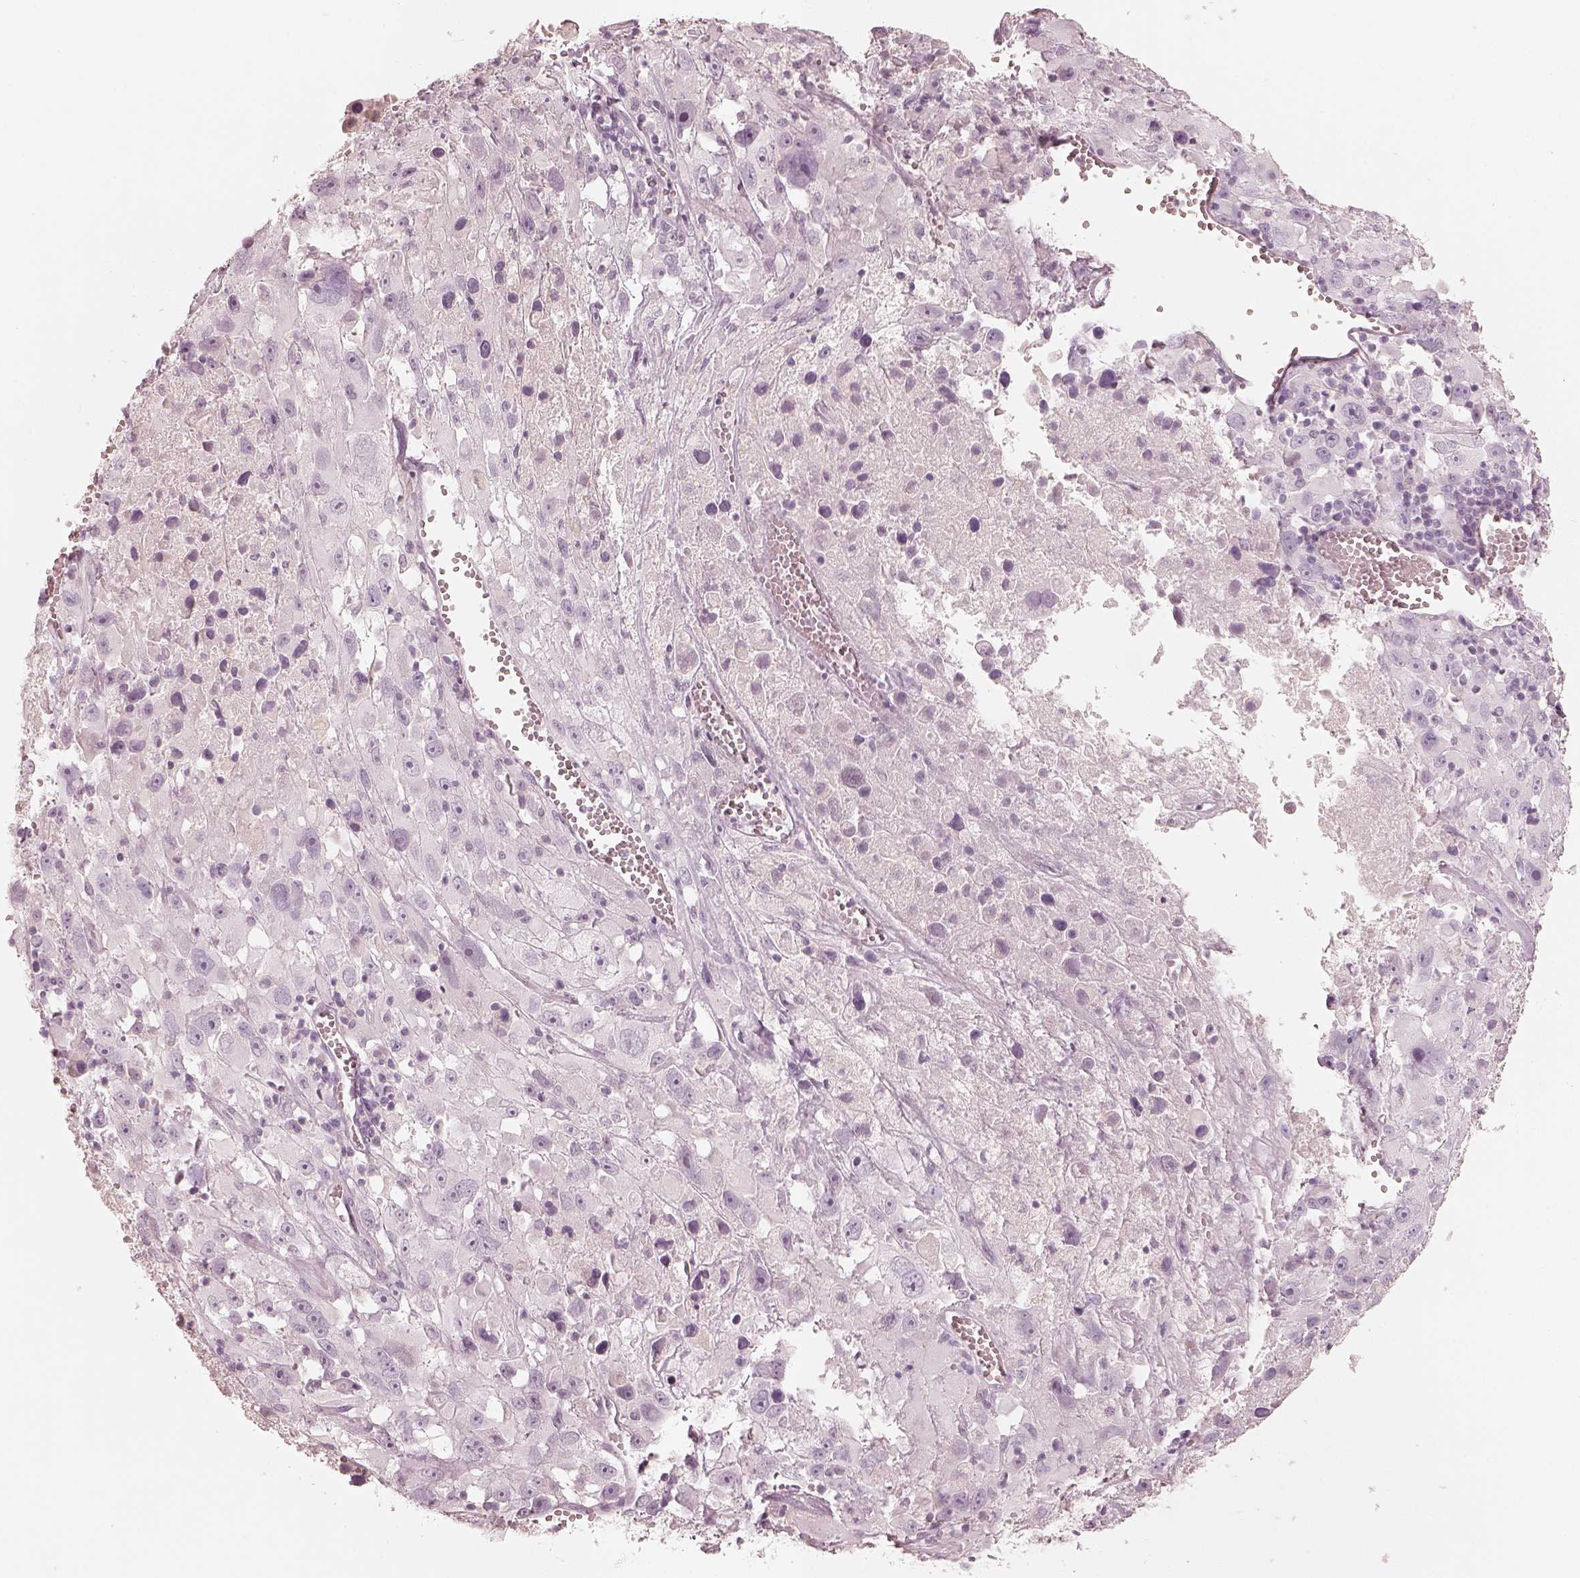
{"staining": {"intensity": "negative", "quantity": "none", "location": "none"}, "tissue": "melanoma", "cell_type": "Tumor cells", "image_type": "cancer", "snomed": [{"axis": "morphology", "description": "Malignant melanoma, Metastatic site"}, {"axis": "topography", "description": "Lymph node"}], "caption": "Protein analysis of melanoma displays no significant staining in tumor cells. (IHC, brightfield microscopy, high magnification).", "gene": "KRT82", "patient": {"sex": "male", "age": 50}}